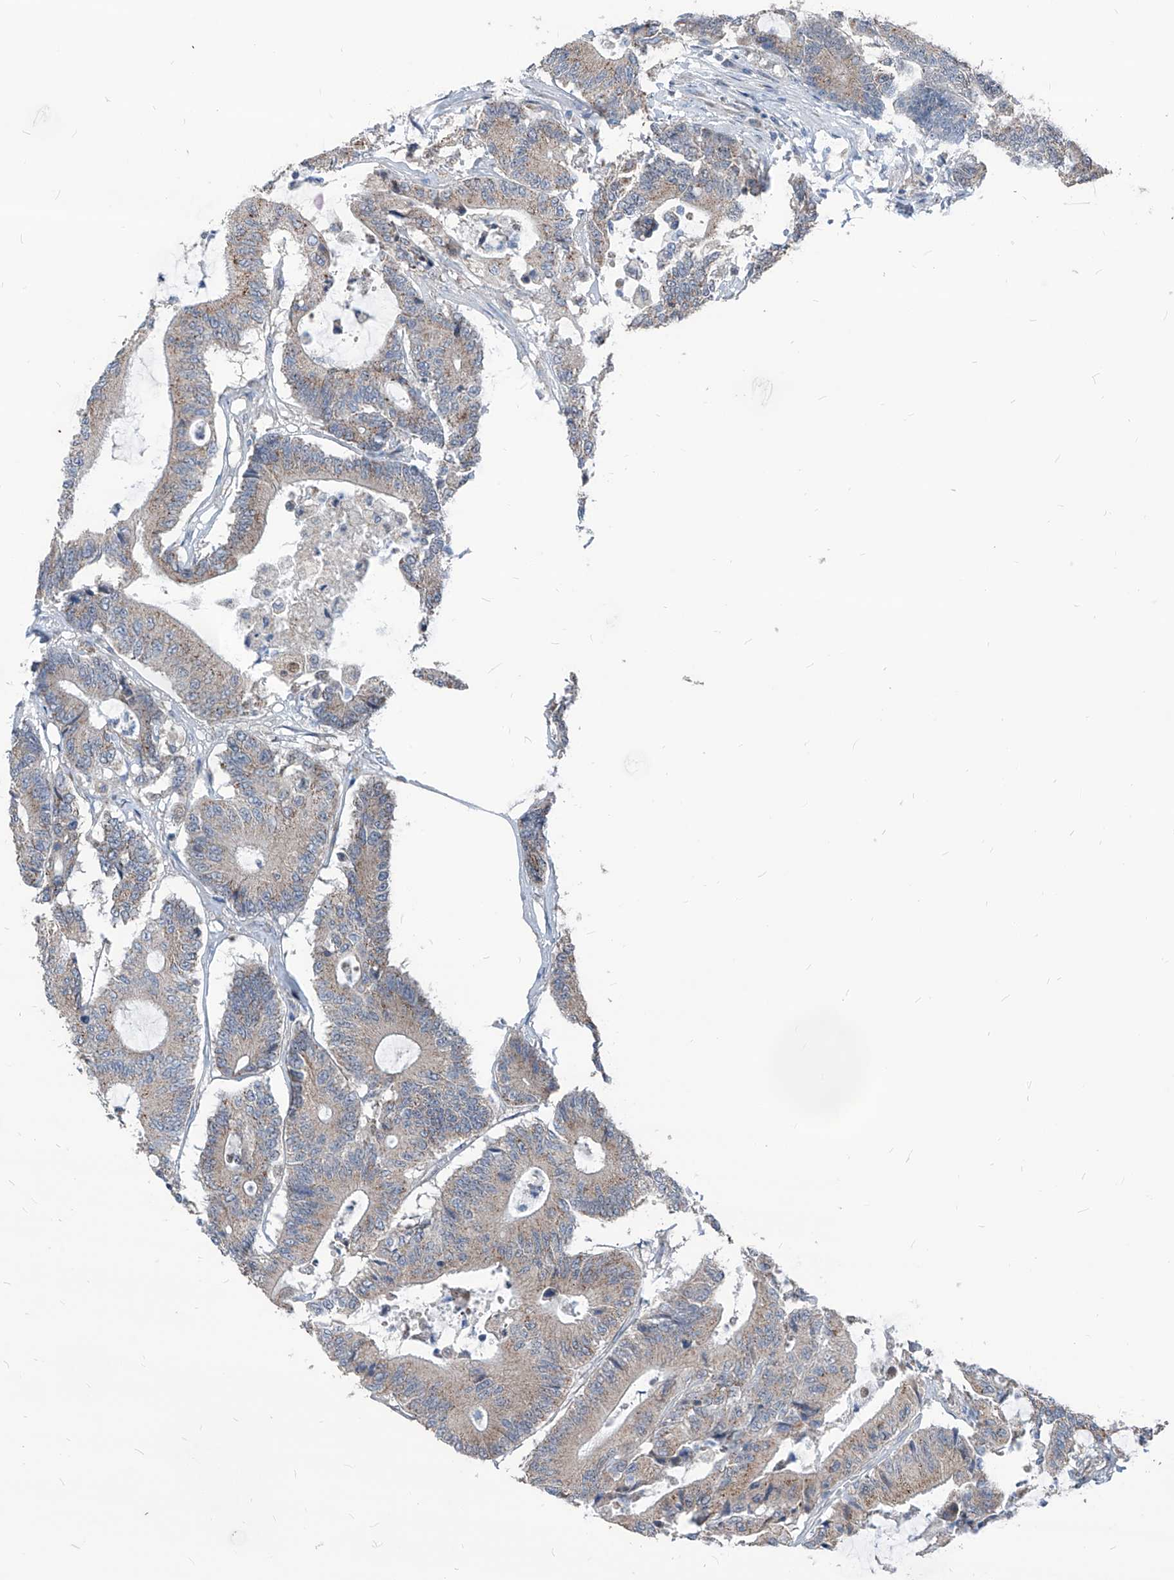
{"staining": {"intensity": "weak", "quantity": ">75%", "location": "cytoplasmic/membranous"}, "tissue": "colorectal cancer", "cell_type": "Tumor cells", "image_type": "cancer", "snomed": [{"axis": "morphology", "description": "Adenocarcinoma, NOS"}, {"axis": "topography", "description": "Colon"}], "caption": "This is an image of immunohistochemistry (IHC) staining of colorectal adenocarcinoma, which shows weak positivity in the cytoplasmic/membranous of tumor cells.", "gene": "AGPS", "patient": {"sex": "female", "age": 84}}